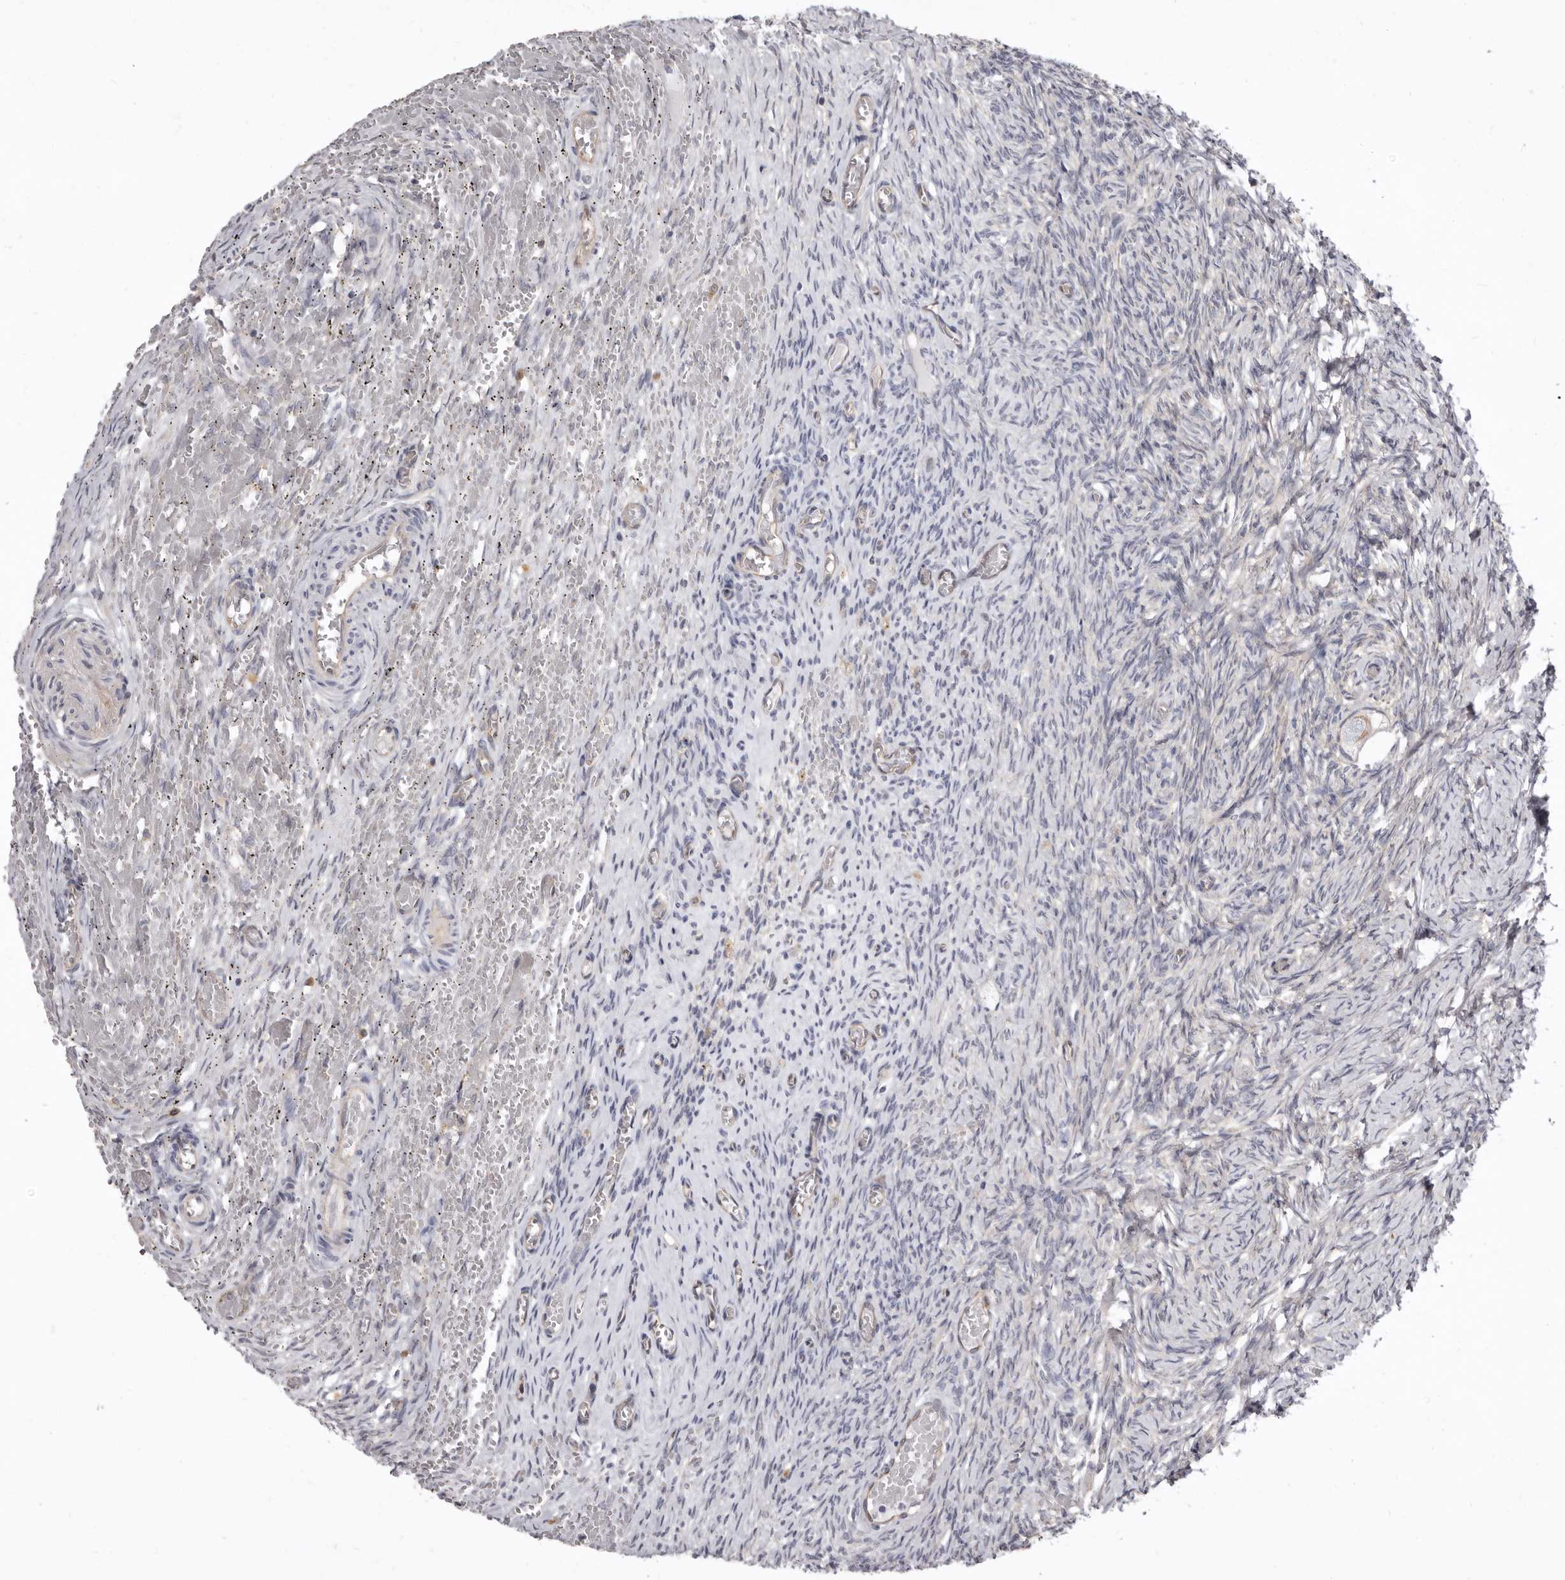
{"staining": {"intensity": "weak", "quantity": "25%-75%", "location": "cytoplasmic/membranous"}, "tissue": "ovary", "cell_type": "Follicle cells", "image_type": "normal", "snomed": [{"axis": "morphology", "description": "Adenocarcinoma, NOS"}, {"axis": "topography", "description": "Endometrium"}], "caption": "Immunohistochemistry (IHC) photomicrograph of unremarkable ovary: ovary stained using immunohistochemistry demonstrates low levels of weak protein expression localized specifically in the cytoplasmic/membranous of follicle cells, appearing as a cytoplasmic/membranous brown color.", "gene": "FMO2", "patient": {"sex": "female", "age": 32}}